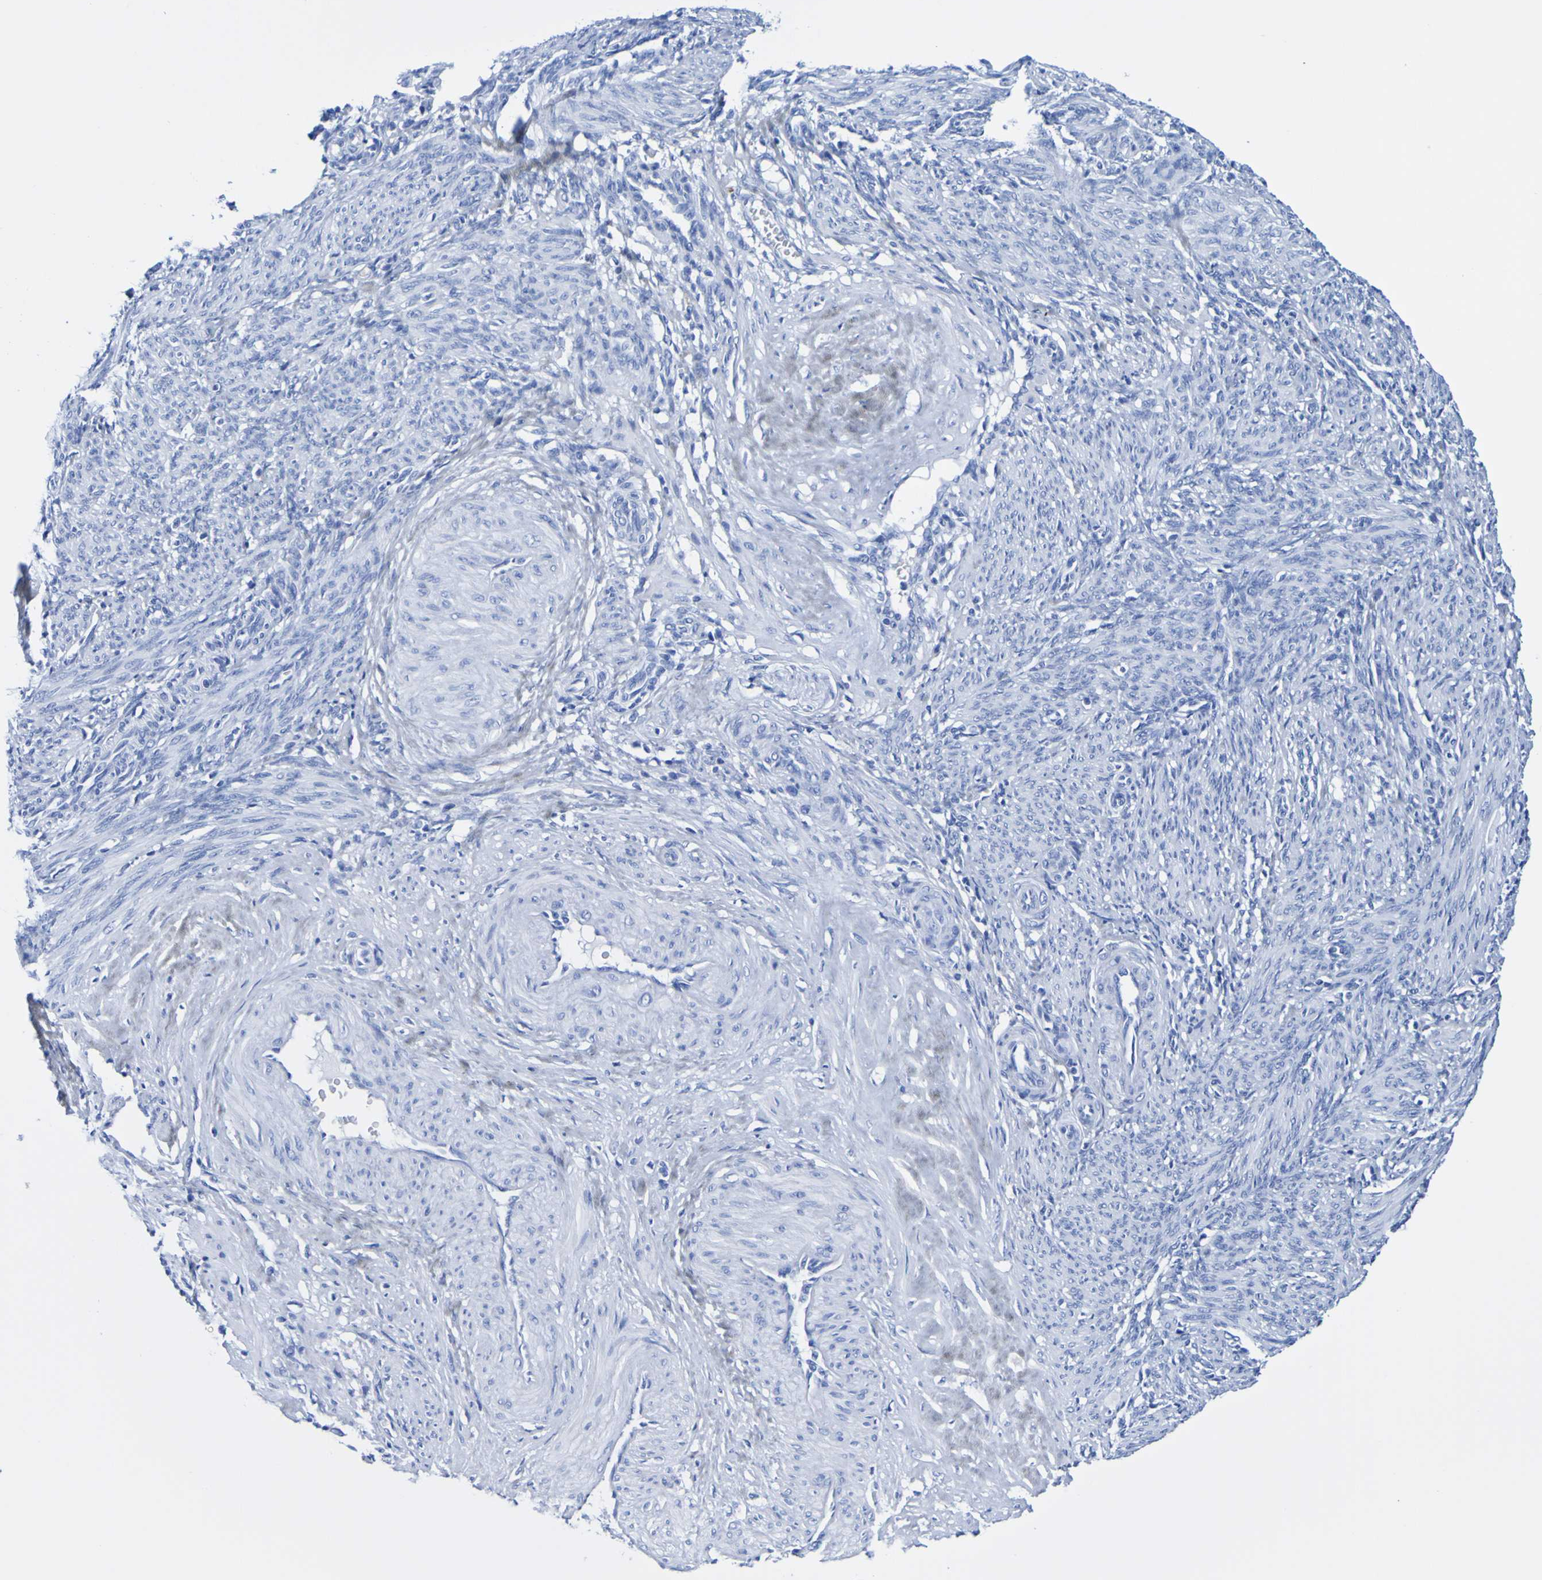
{"staining": {"intensity": "negative", "quantity": "none", "location": "none"}, "tissue": "smooth muscle", "cell_type": "Smooth muscle cells", "image_type": "normal", "snomed": [{"axis": "morphology", "description": "Normal tissue, NOS"}, {"axis": "topography", "description": "Endometrium"}], "caption": "This is an IHC micrograph of normal human smooth muscle. There is no expression in smooth muscle cells.", "gene": "DPEP1", "patient": {"sex": "female", "age": 33}}